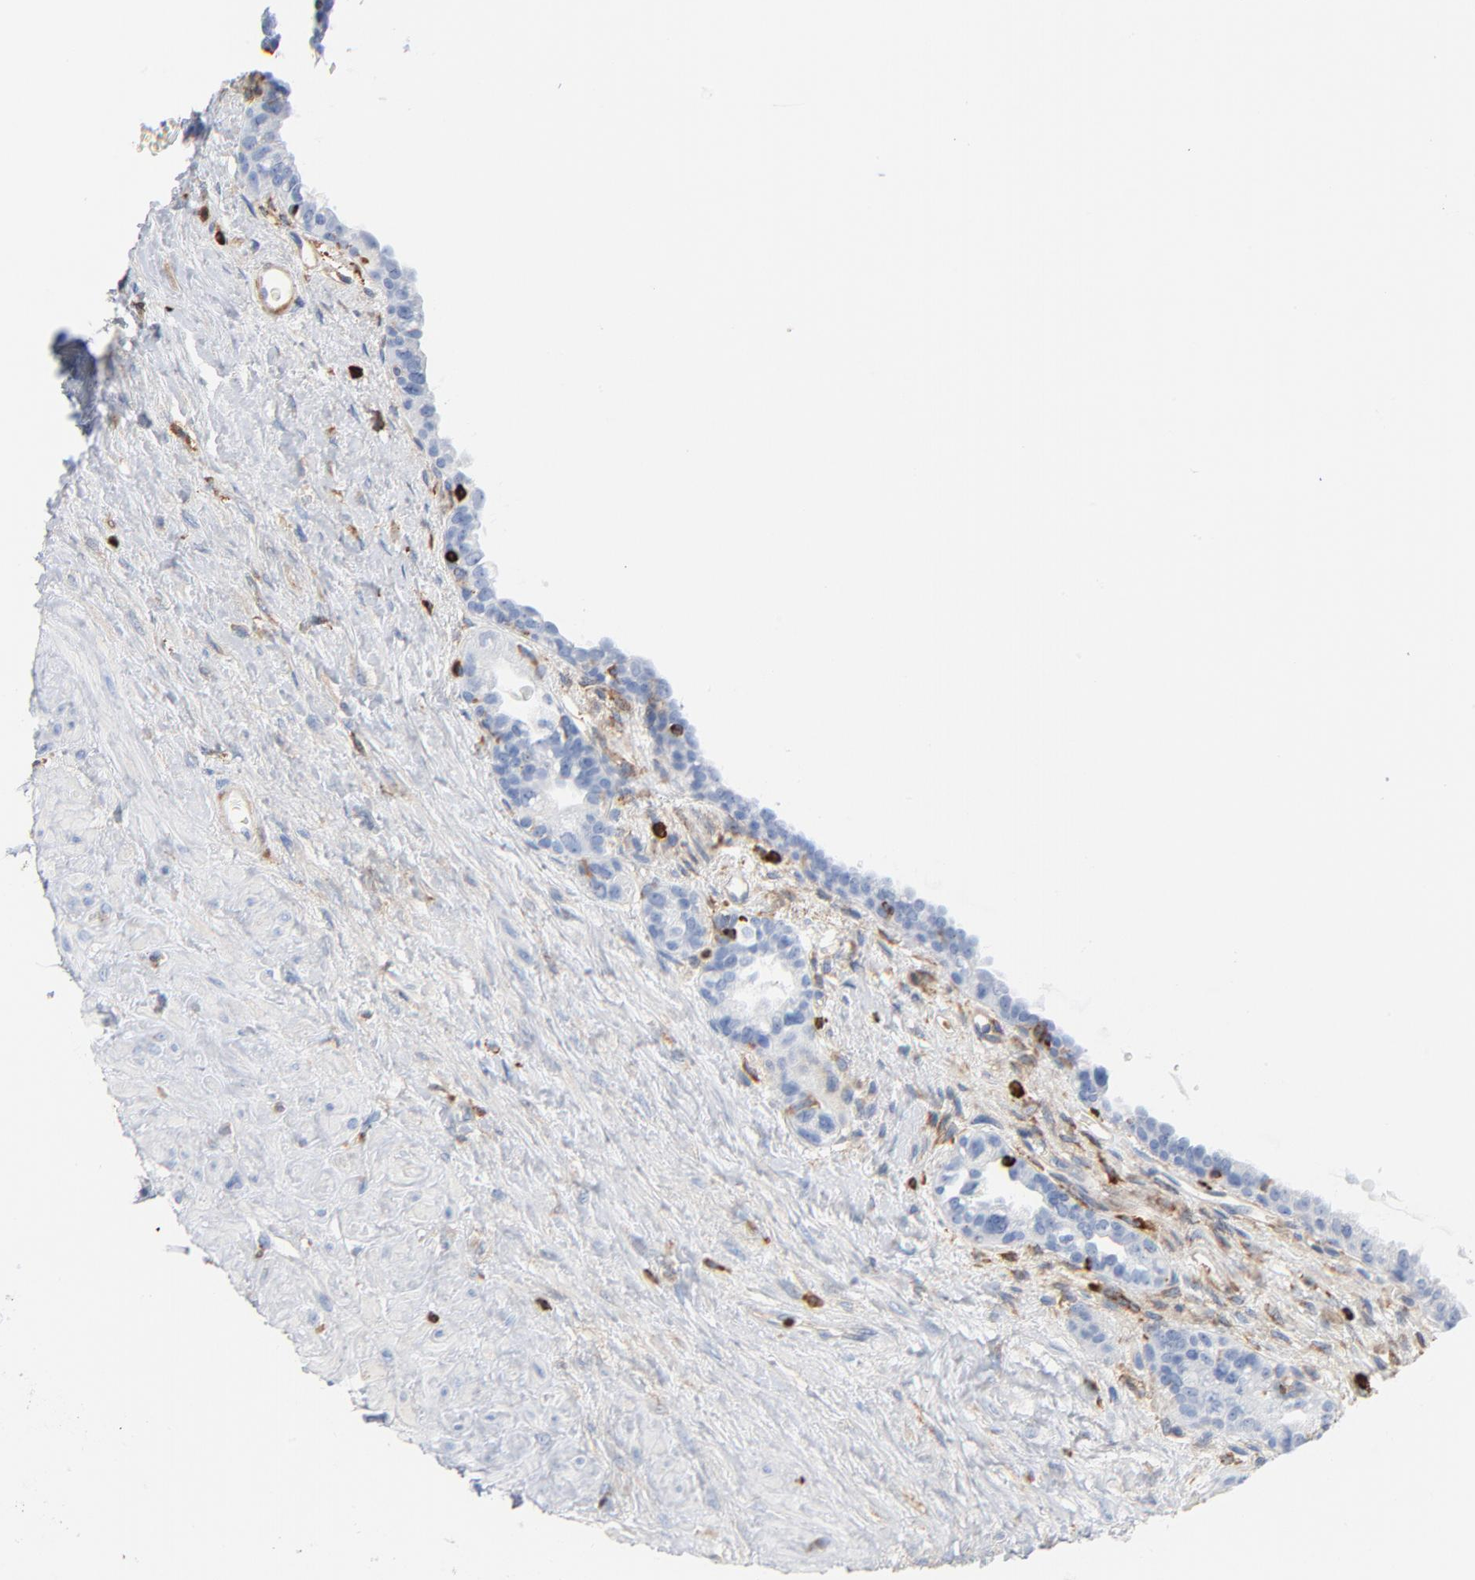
{"staining": {"intensity": "negative", "quantity": "none", "location": "none"}, "tissue": "seminal vesicle", "cell_type": "Glandular cells", "image_type": "normal", "snomed": [{"axis": "morphology", "description": "Normal tissue, NOS"}, {"axis": "topography", "description": "Seminal veicle"}], "caption": "Immunohistochemical staining of normal human seminal vesicle reveals no significant positivity in glandular cells.", "gene": "SH3KBP1", "patient": {"sex": "male", "age": 61}}